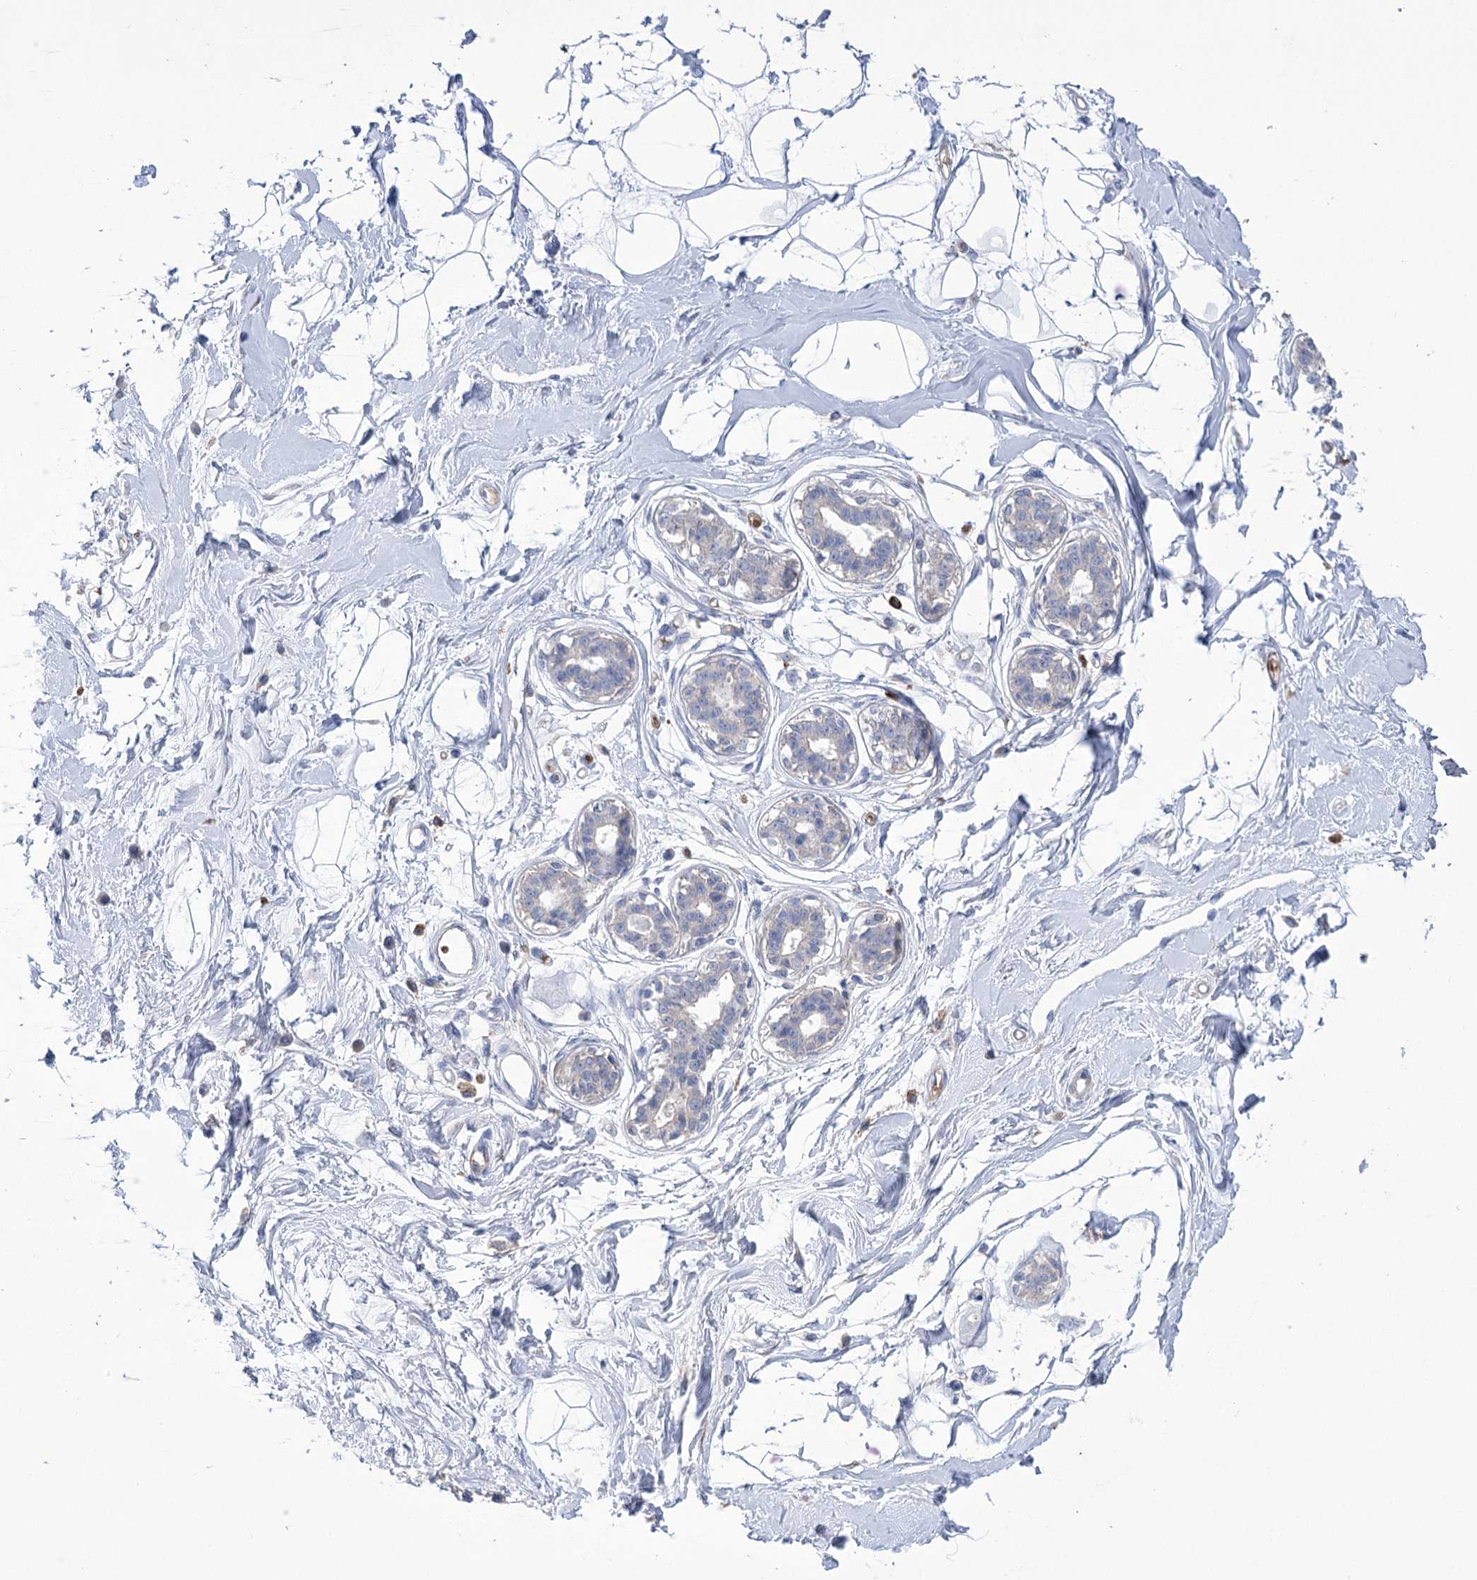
{"staining": {"intensity": "negative", "quantity": "none", "location": "none"}, "tissue": "breast", "cell_type": "Adipocytes", "image_type": "normal", "snomed": [{"axis": "morphology", "description": "Normal tissue, NOS"}, {"axis": "topography", "description": "Breast"}], "caption": "The photomicrograph displays no significant positivity in adipocytes of breast. (DAB (3,3'-diaminobenzidine) IHC with hematoxylin counter stain).", "gene": "PRSS53", "patient": {"sex": "female", "age": 45}}